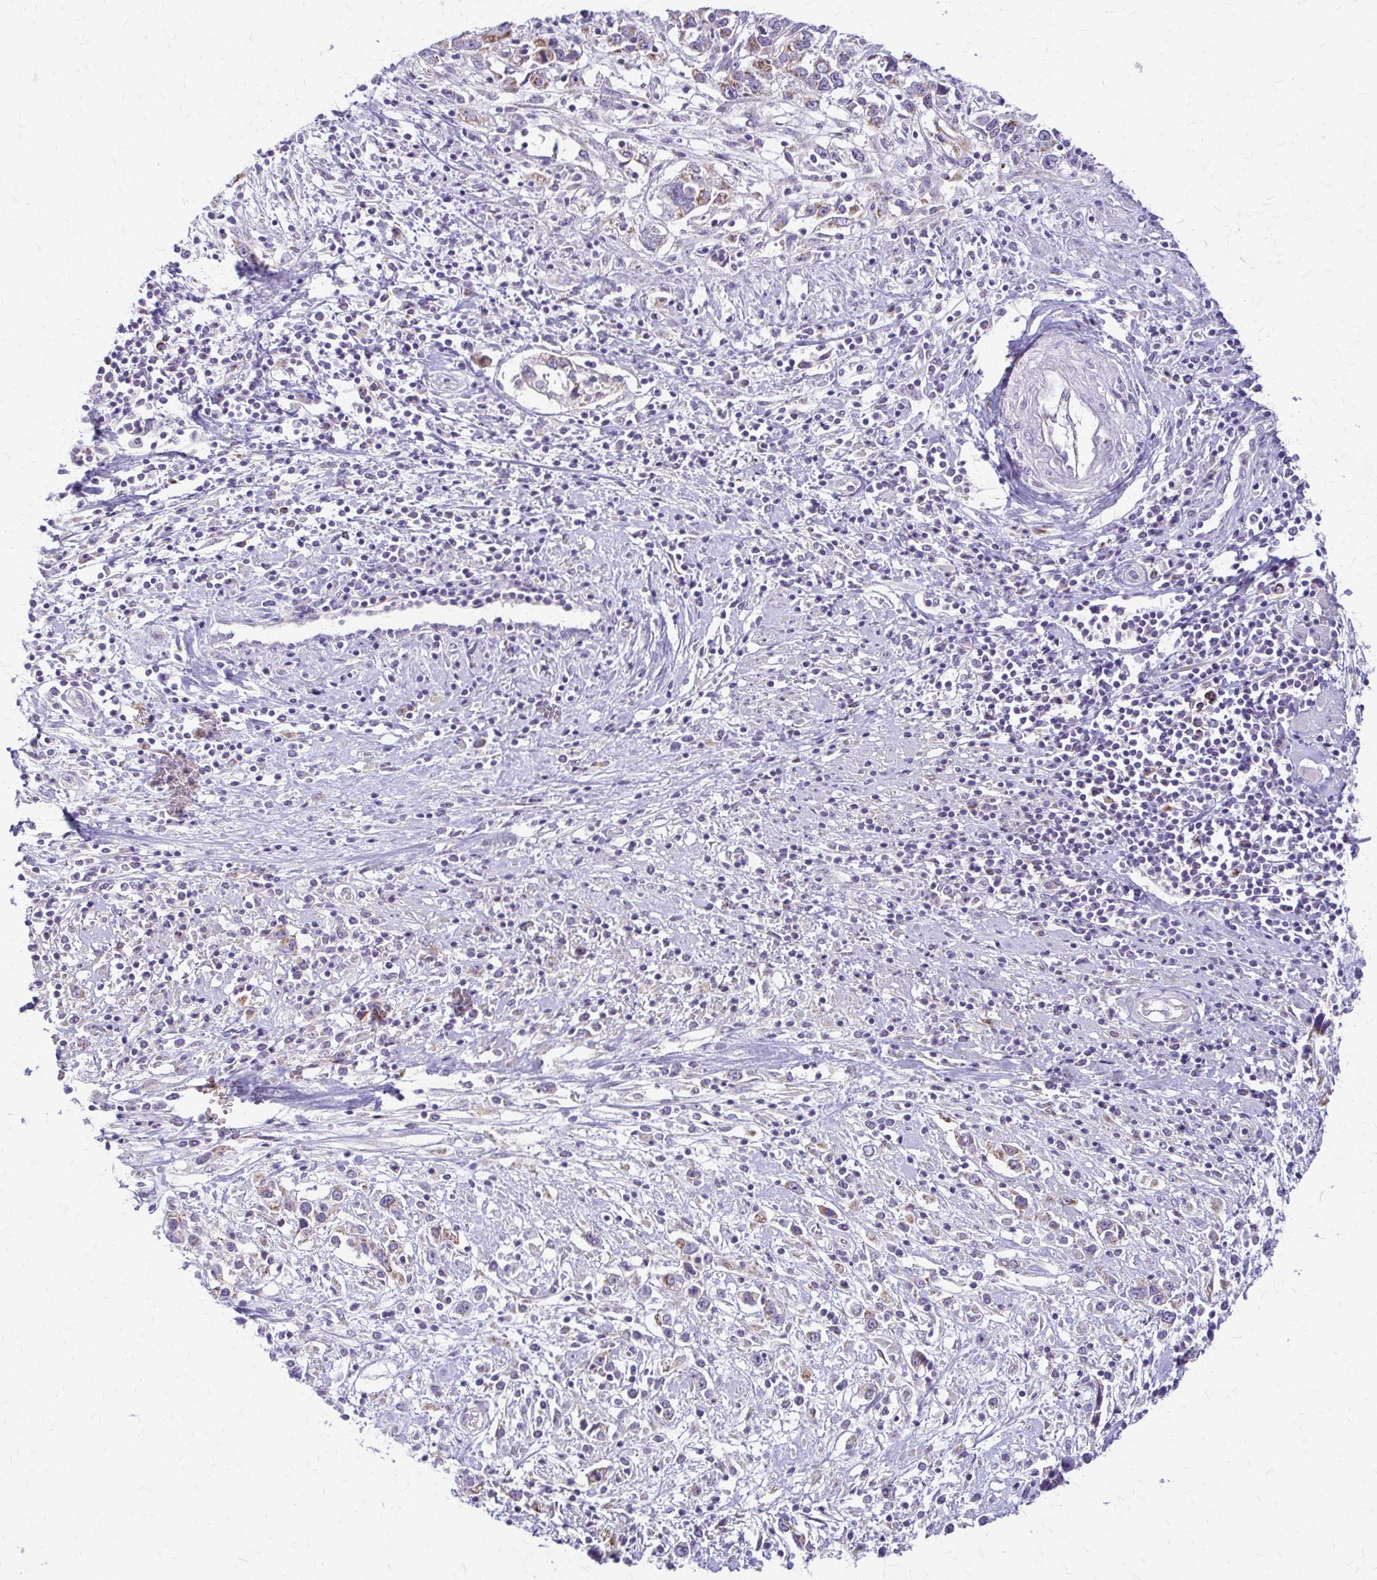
{"staining": {"intensity": "weak", "quantity": "25%-75%", "location": "cytoplasmic/membranous"}, "tissue": "cervical cancer", "cell_type": "Tumor cells", "image_type": "cancer", "snomed": [{"axis": "morphology", "description": "Adenocarcinoma, NOS"}, {"axis": "topography", "description": "Cervix"}], "caption": "A brown stain shows weak cytoplasmic/membranous expression of a protein in human cervical cancer tumor cells.", "gene": "SAMD13", "patient": {"sex": "female", "age": 40}}